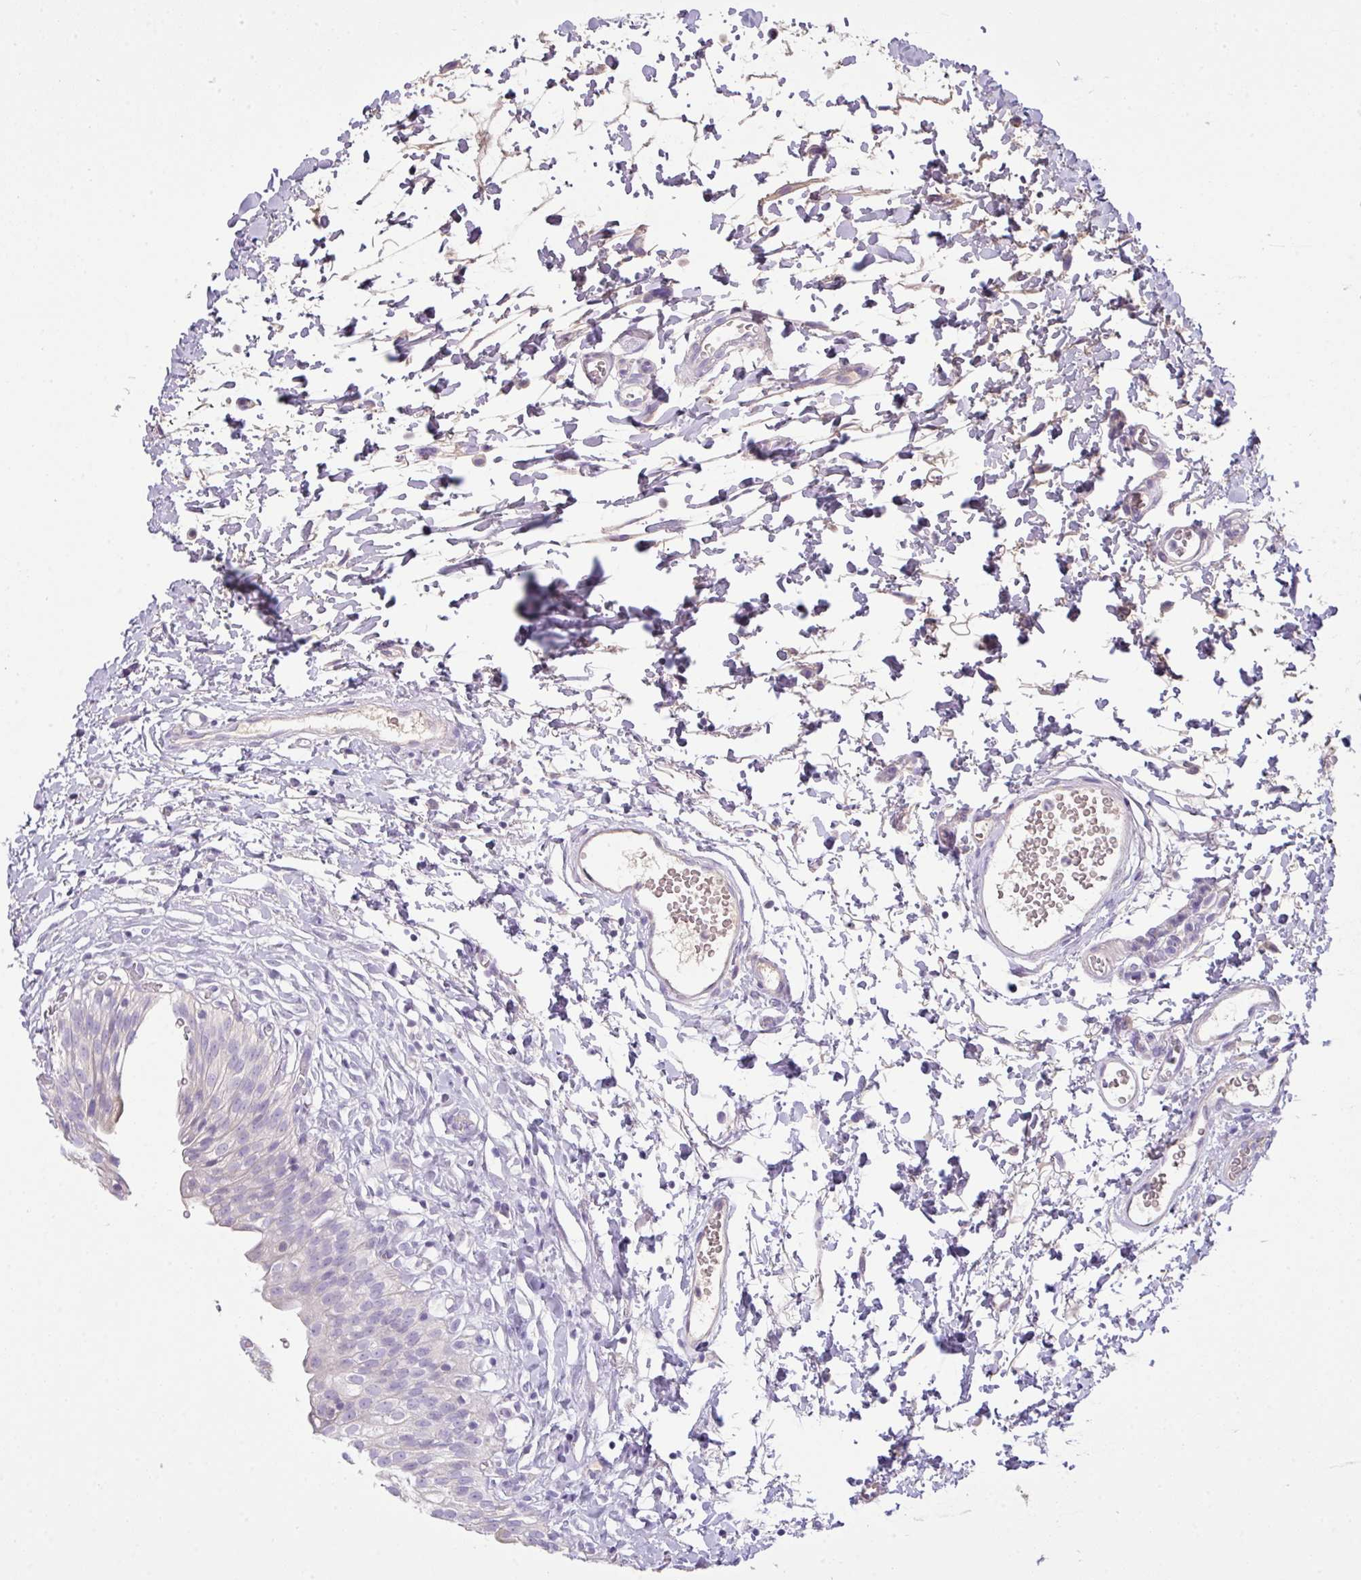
{"staining": {"intensity": "negative", "quantity": "none", "location": "none"}, "tissue": "urinary bladder", "cell_type": "Urothelial cells", "image_type": "normal", "snomed": [{"axis": "morphology", "description": "Normal tissue, NOS"}, {"axis": "topography", "description": "Urinary bladder"}], "caption": "DAB immunohistochemical staining of unremarkable human urinary bladder demonstrates no significant staining in urothelial cells. Nuclei are stained in blue.", "gene": "OR6C6", "patient": {"sex": "male", "age": 51}}